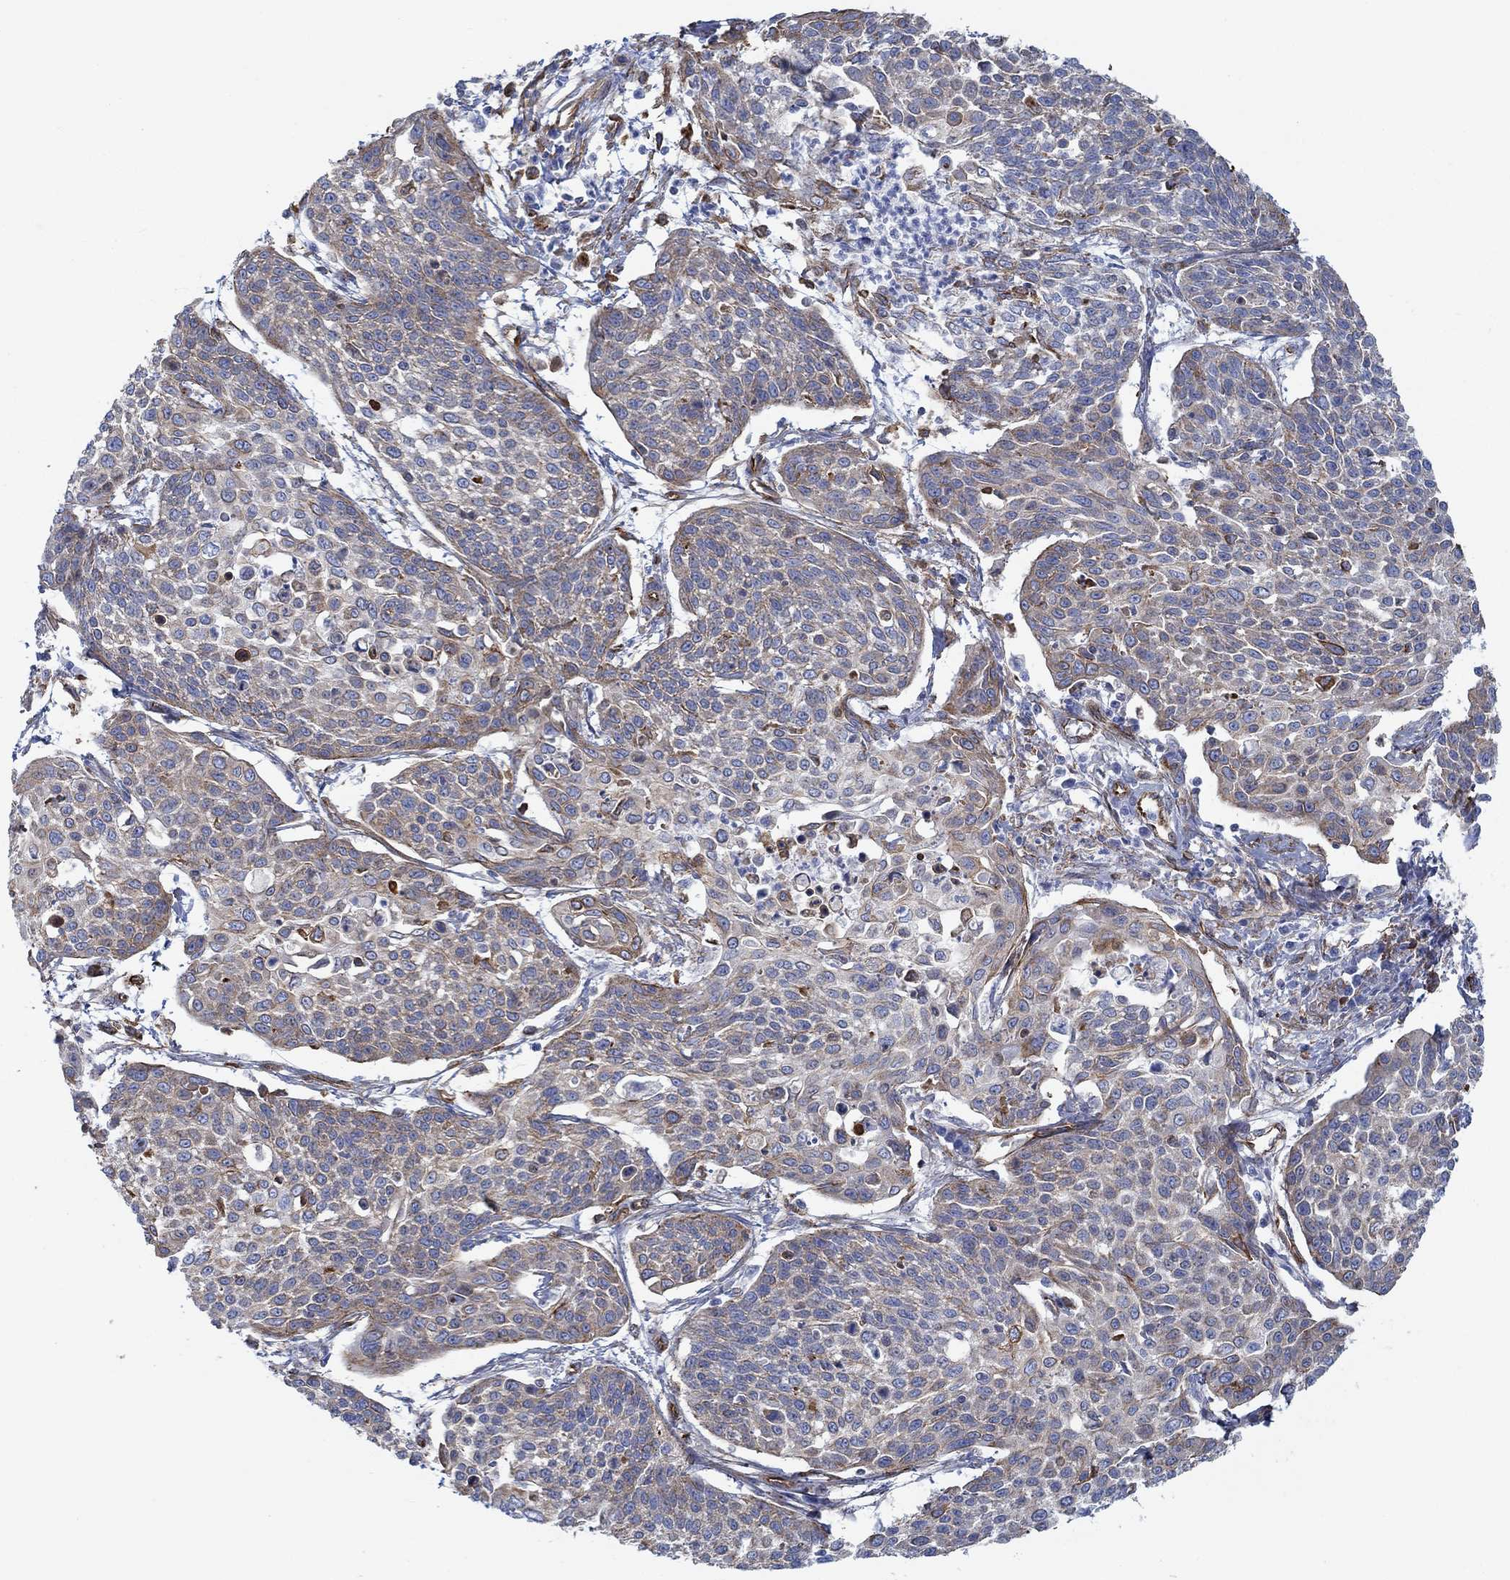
{"staining": {"intensity": "moderate", "quantity": "<25%", "location": "cytoplasmic/membranous"}, "tissue": "cervical cancer", "cell_type": "Tumor cells", "image_type": "cancer", "snomed": [{"axis": "morphology", "description": "Squamous cell carcinoma, NOS"}, {"axis": "topography", "description": "Cervix"}], "caption": "Human squamous cell carcinoma (cervical) stained for a protein (brown) displays moderate cytoplasmic/membranous positive positivity in approximately <25% of tumor cells.", "gene": "STC2", "patient": {"sex": "female", "age": 34}}